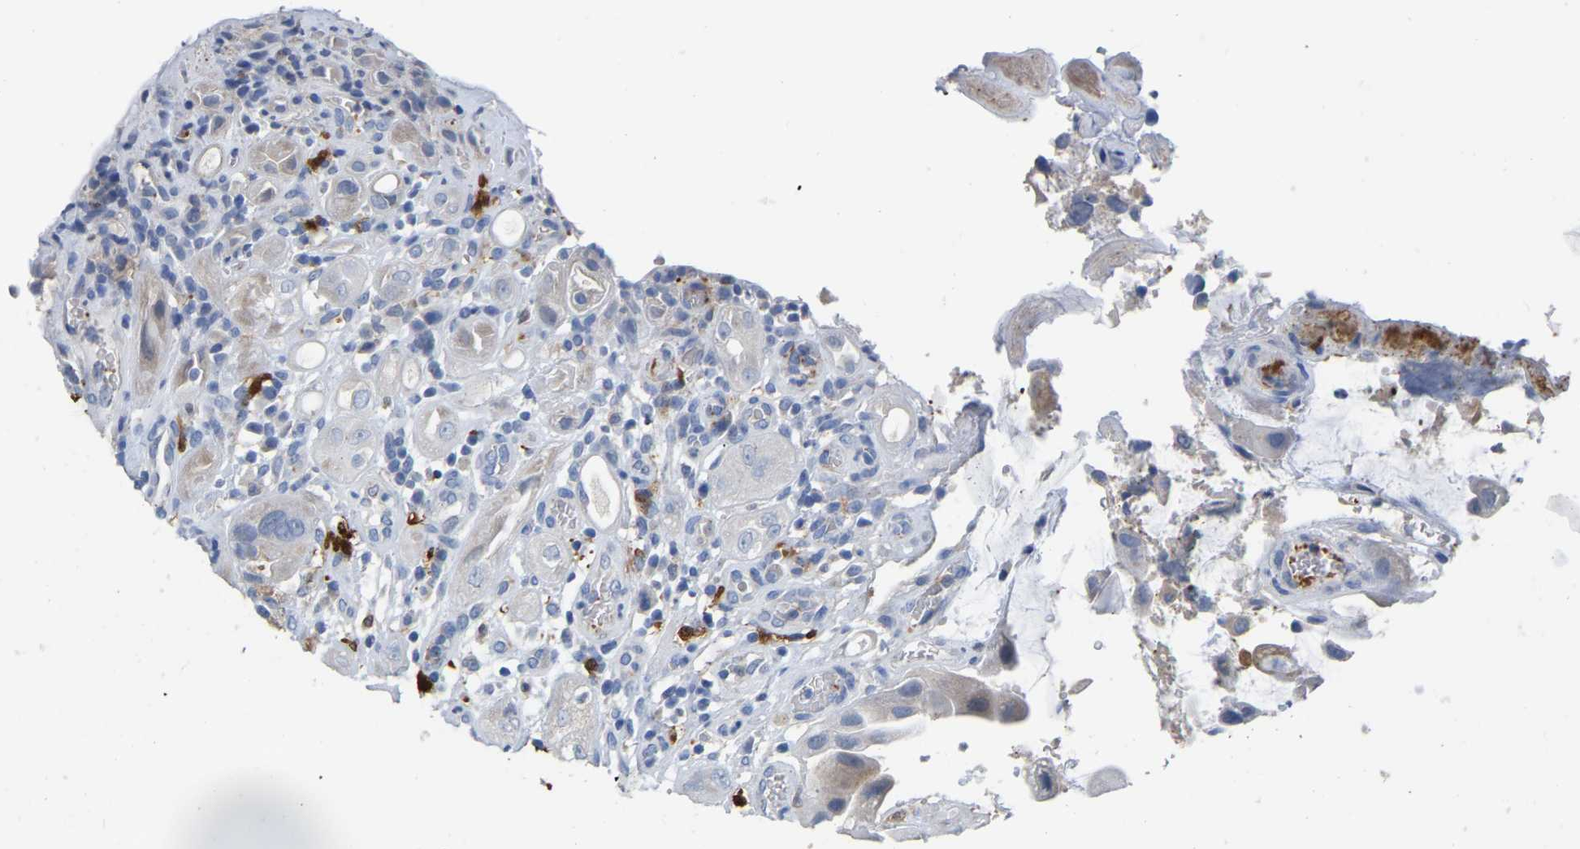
{"staining": {"intensity": "negative", "quantity": "none", "location": "none"}, "tissue": "urothelial cancer", "cell_type": "Tumor cells", "image_type": "cancer", "snomed": [{"axis": "morphology", "description": "Urothelial carcinoma, High grade"}, {"axis": "topography", "description": "Urinary bladder"}], "caption": "Tumor cells are negative for protein expression in human urothelial carcinoma (high-grade).", "gene": "ULBP2", "patient": {"sex": "female", "age": 64}}